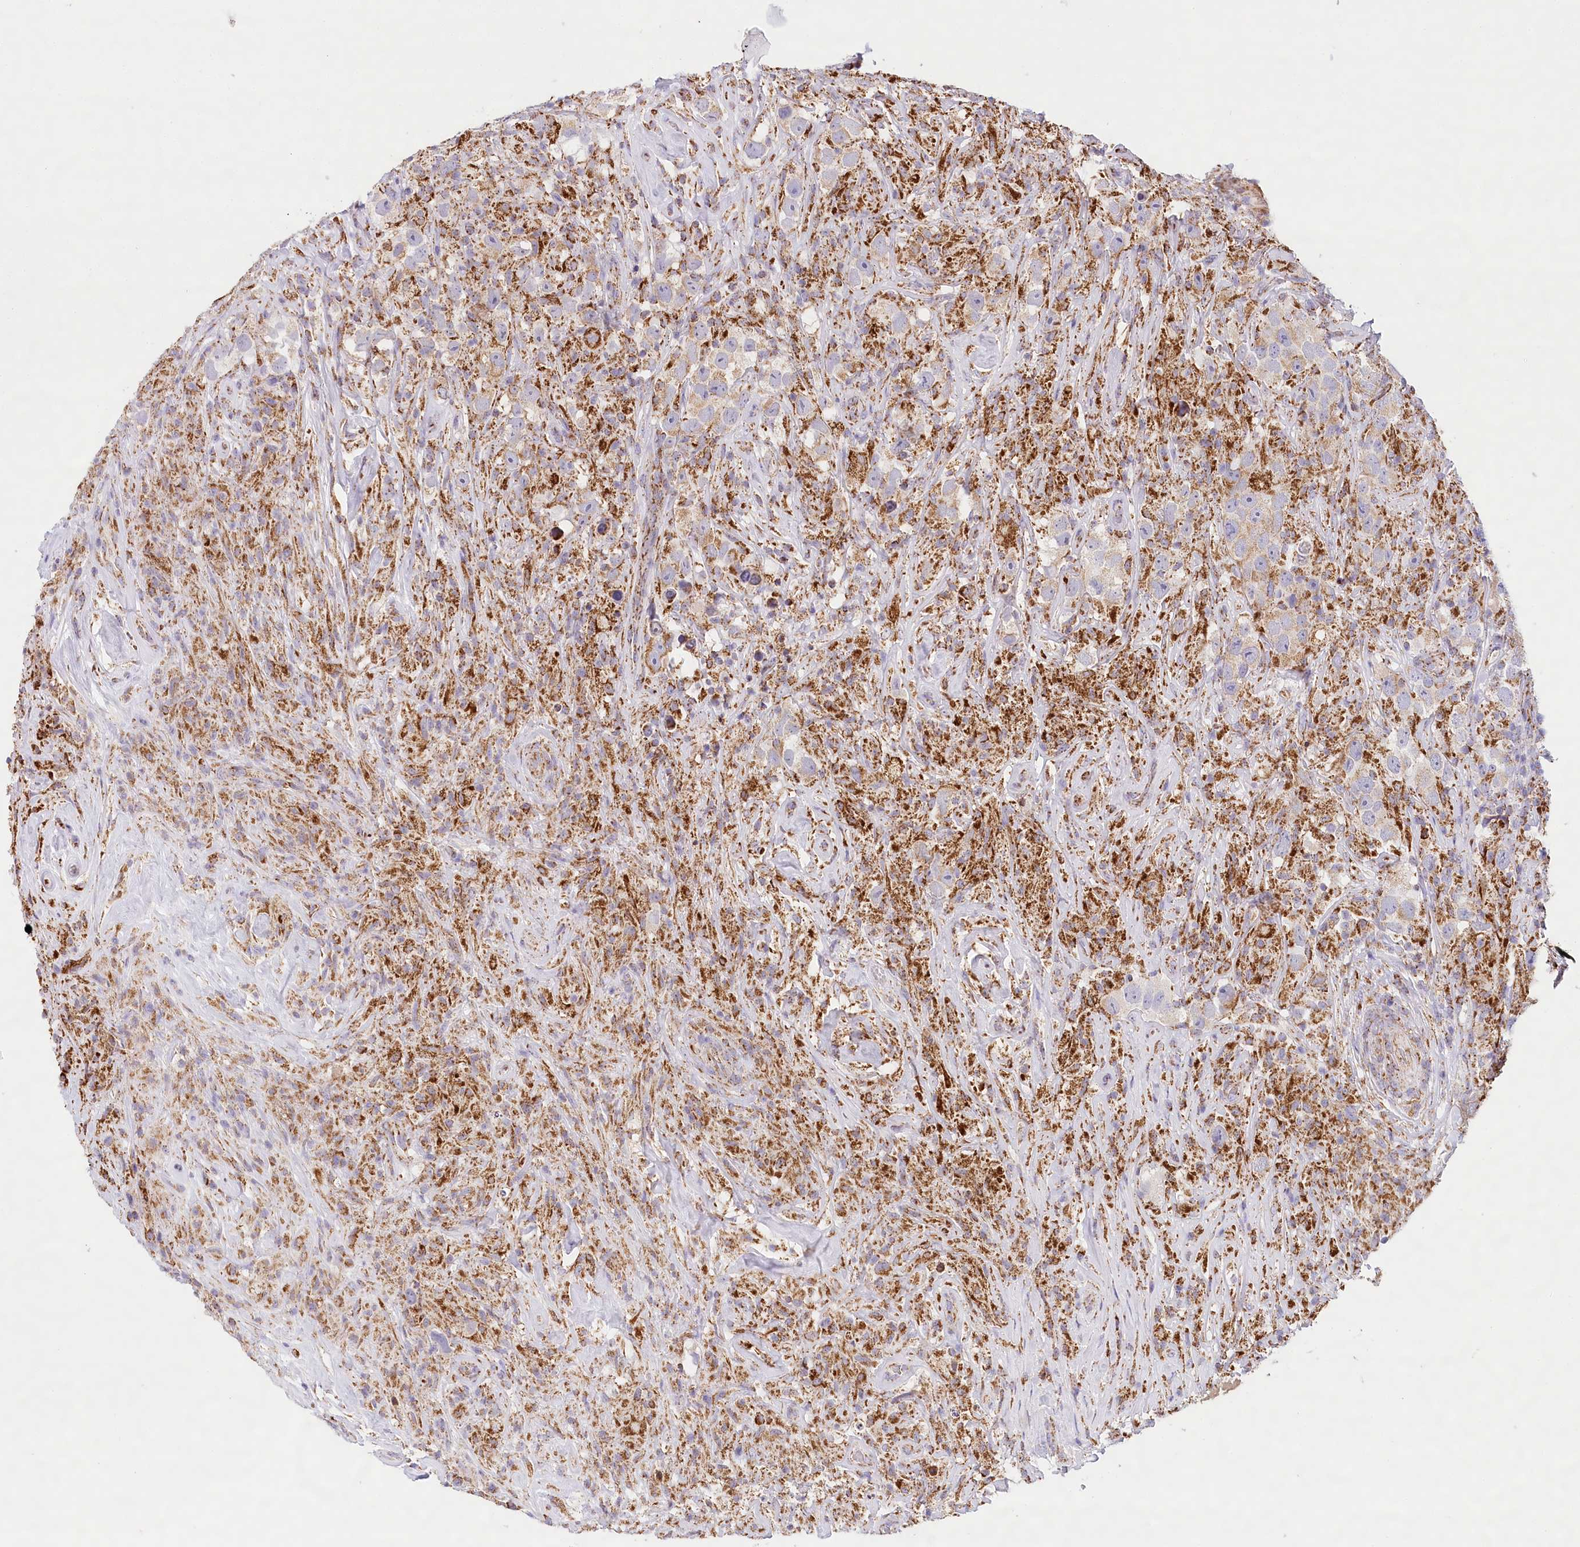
{"staining": {"intensity": "weak", "quantity": "25%-75%", "location": "cytoplasmic/membranous"}, "tissue": "testis cancer", "cell_type": "Tumor cells", "image_type": "cancer", "snomed": [{"axis": "morphology", "description": "Seminoma, NOS"}, {"axis": "topography", "description": "Testis"}], "caption": "An IHC photomicrograph of tumor tissue is shown. Protein staining in brown shows weak cytoplasmic/membranous positivity in testis cancer (seminoma) within tumor cells. The staining was performed using DAB, with brown indicating positive protein expression. Nuclei are stained blue with hematoxylin.", "gene": "LSS", "patient": {"sex": "male", "age": 49}}